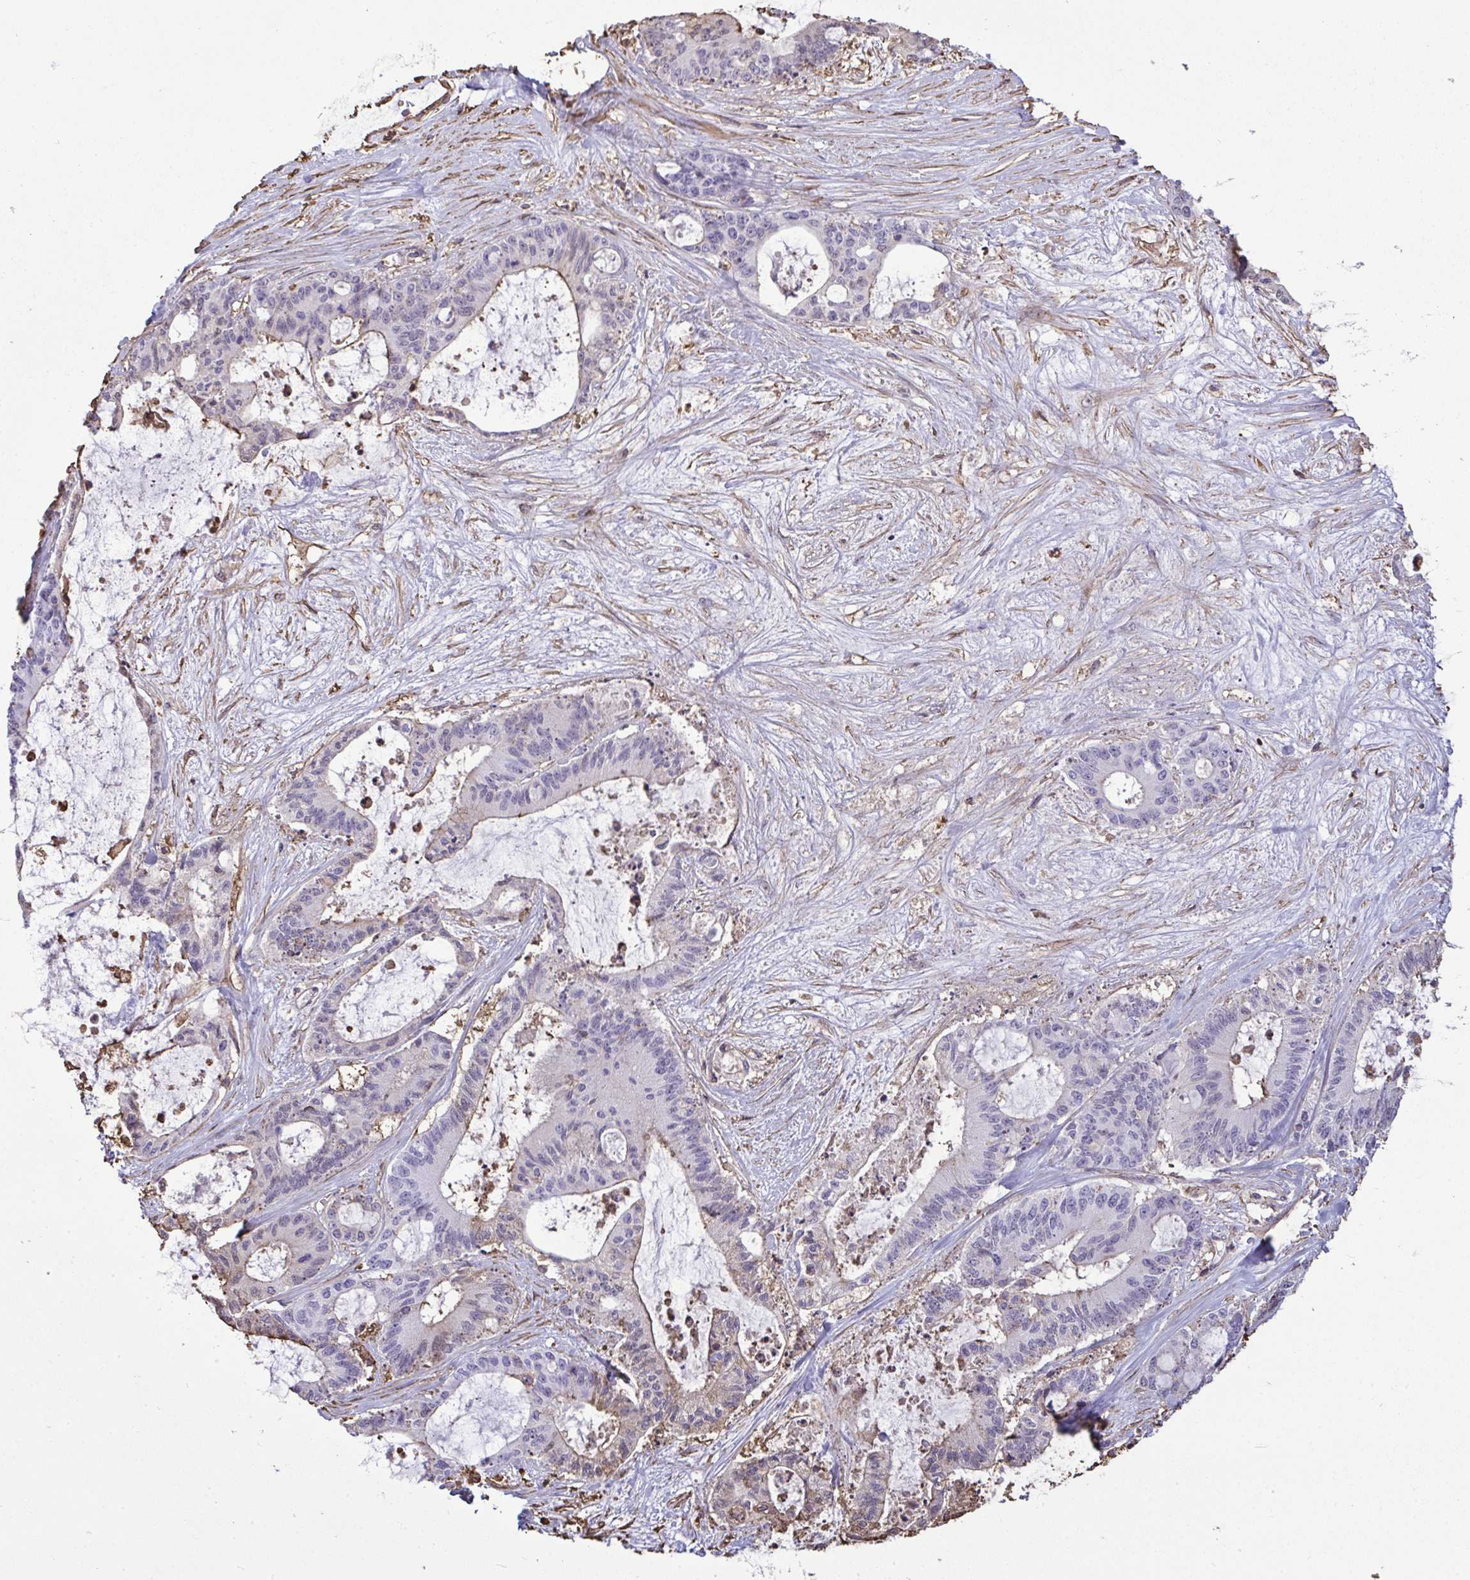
{"staining": {"intensity": "negative", "quantity": "none", "location": "none"}, "tissue": "liver cancer", "cell_type": "Tumor cells", "image_type": "cancer", "snomed": [{"axis": "morphology", "description": "Normal tissue, NOS"}, {"axis": "morphology", "description": "Cholangiocarcinoma"}, {"axis": "topography", "description": "Liver"}, {"axis": "topography", "description": "Peripheral nerve tissue"}], "caption": "This is an IHC micrograph of liver cancer. There is no positivity in tumor cells.", "gene": "ANXA5", "patient": {"sex": "female", "age": 73}}